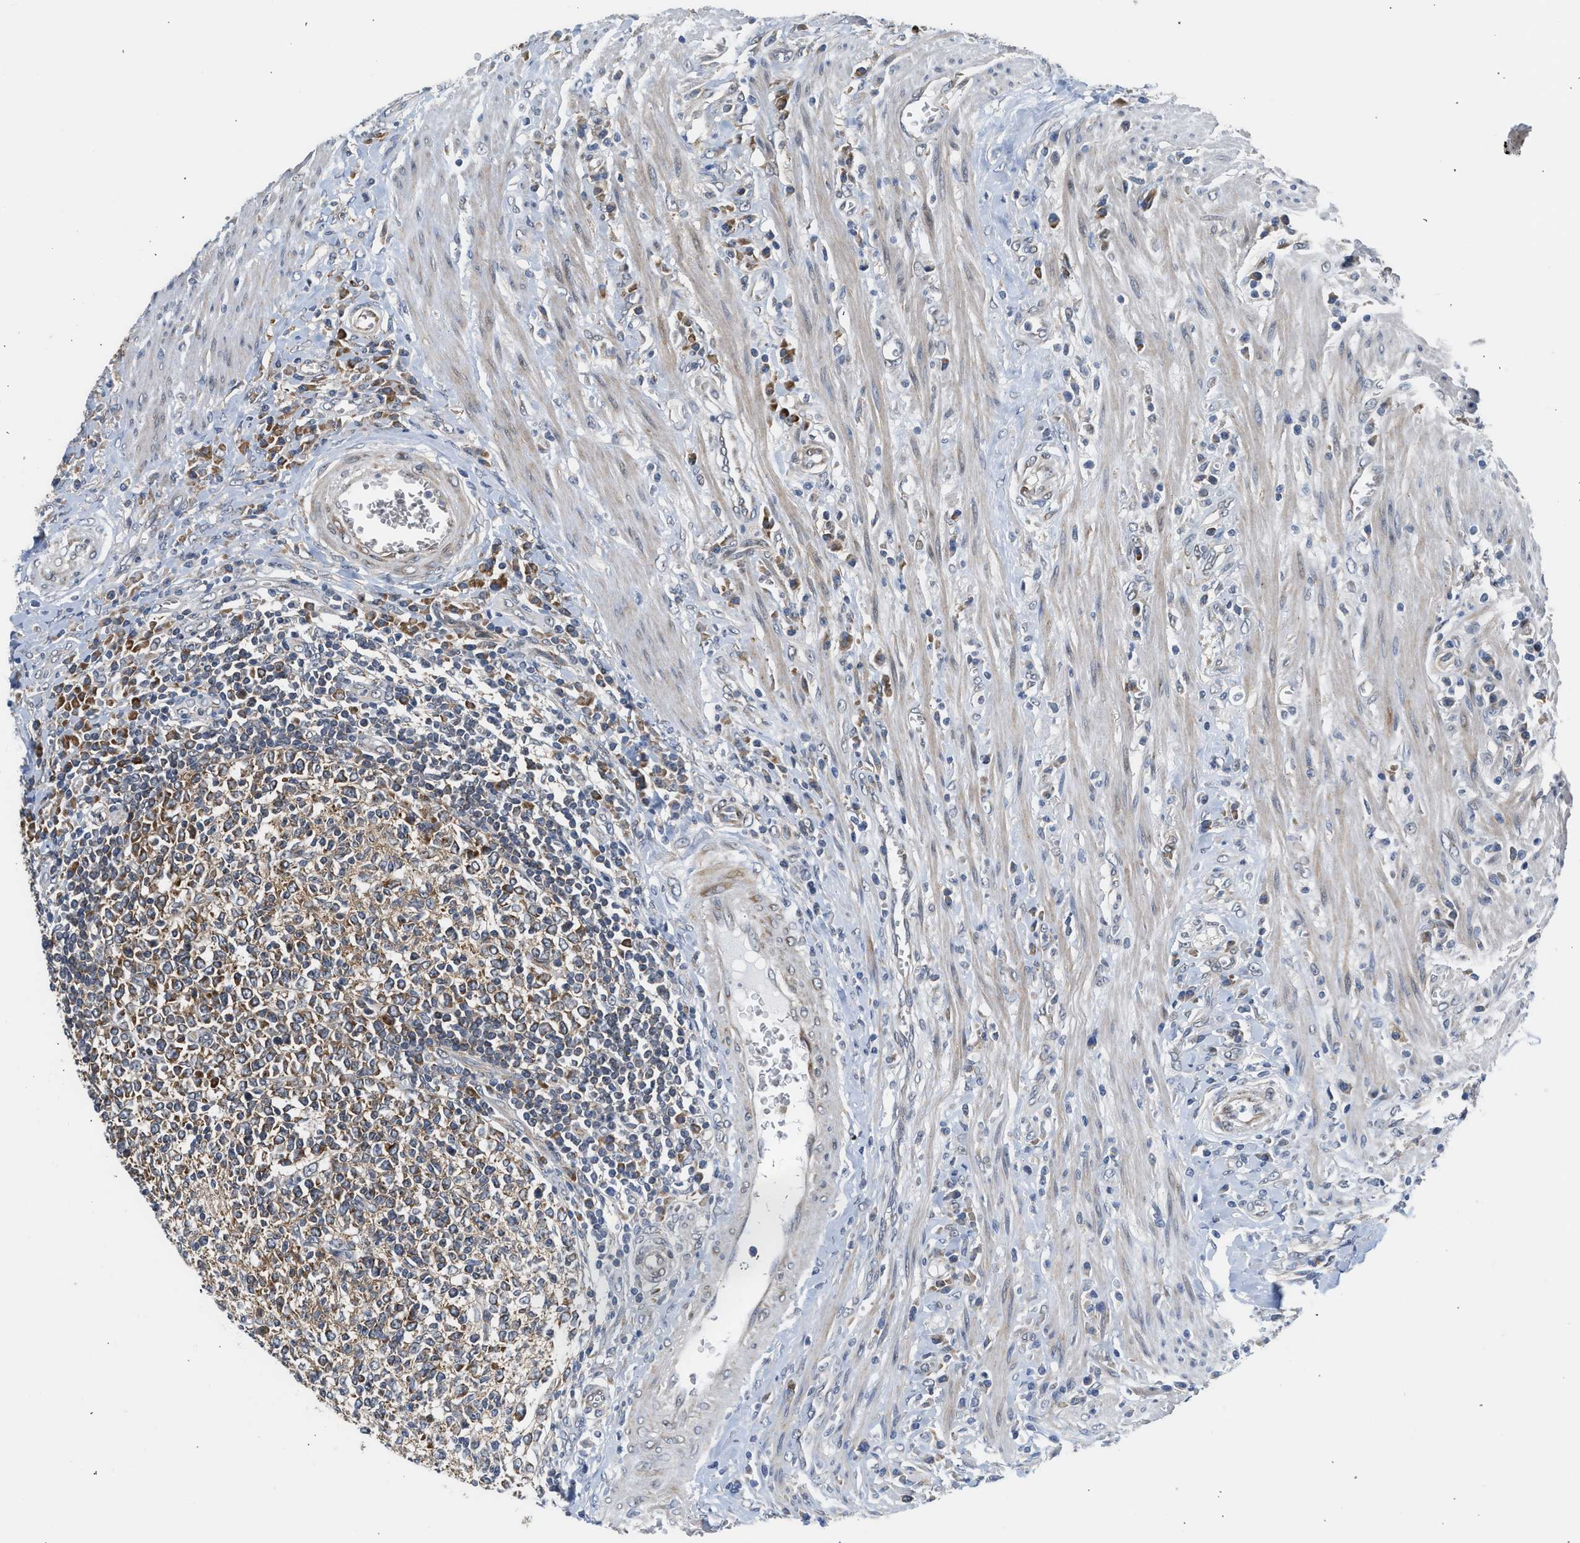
{"staining": {"intensity": "moderate", "quantity": "<25%", "location": "cytoplasmic/membranous"}, "tissue": "colorectal cancer", "cell_type": "Tumor cells", "image_type": "cancer", "snomed": [{"axis": "morphology", "description": "Inflammation, NOS"}, {"axis": "morphology", "description": "Adenocarcinoma, NOS"}, {"axis": "topography", "description": "Colon"}], "caption": "Immunohistochemistry histopathology image of human colorectal cancer stained for a protein (brown), which reveals low levels of moderate cytoplasmic/membranous positivity in approximately <25% of tumor cells.", "gene": "POLG2", "patient": {"sex": "male", "age": 72}}